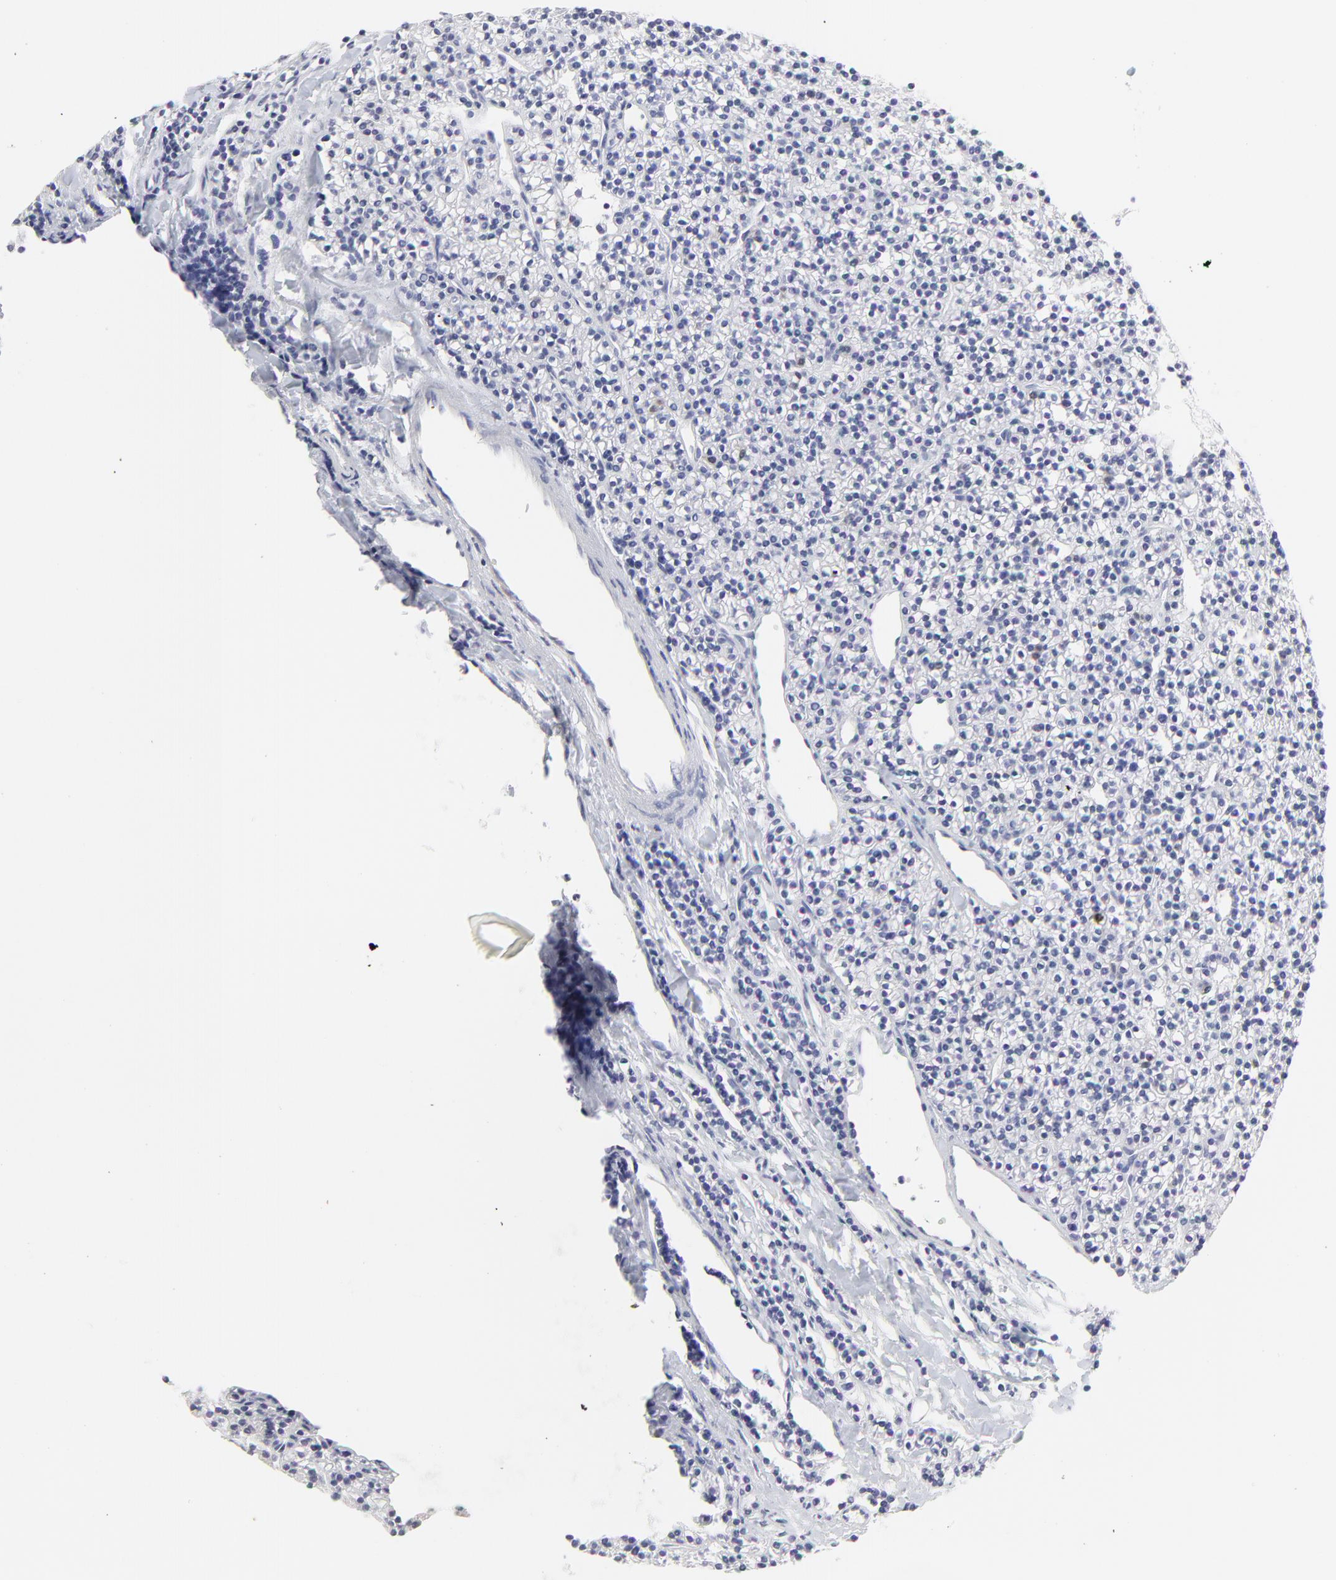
{"staining": {"intensity": "weak", "quantity": "<25%", "location": "cytoplasmic/membranous"}, "tissue": "parathyroid gland", "cell_type": "Glandular cells", "image_type": "normal", "snomed": [{"axis": "morphology", "description": "Normal tissue, NOS"}, {"axis": "topography", "description": "Parathyroid gland"}], "caption": "DAB immunohistochemical staining of normal parathyroid gland demonstrates no significant positivity in glandular cells.", "gene": "NCAPH", "patient": {"sex": "female", "age": 45}}